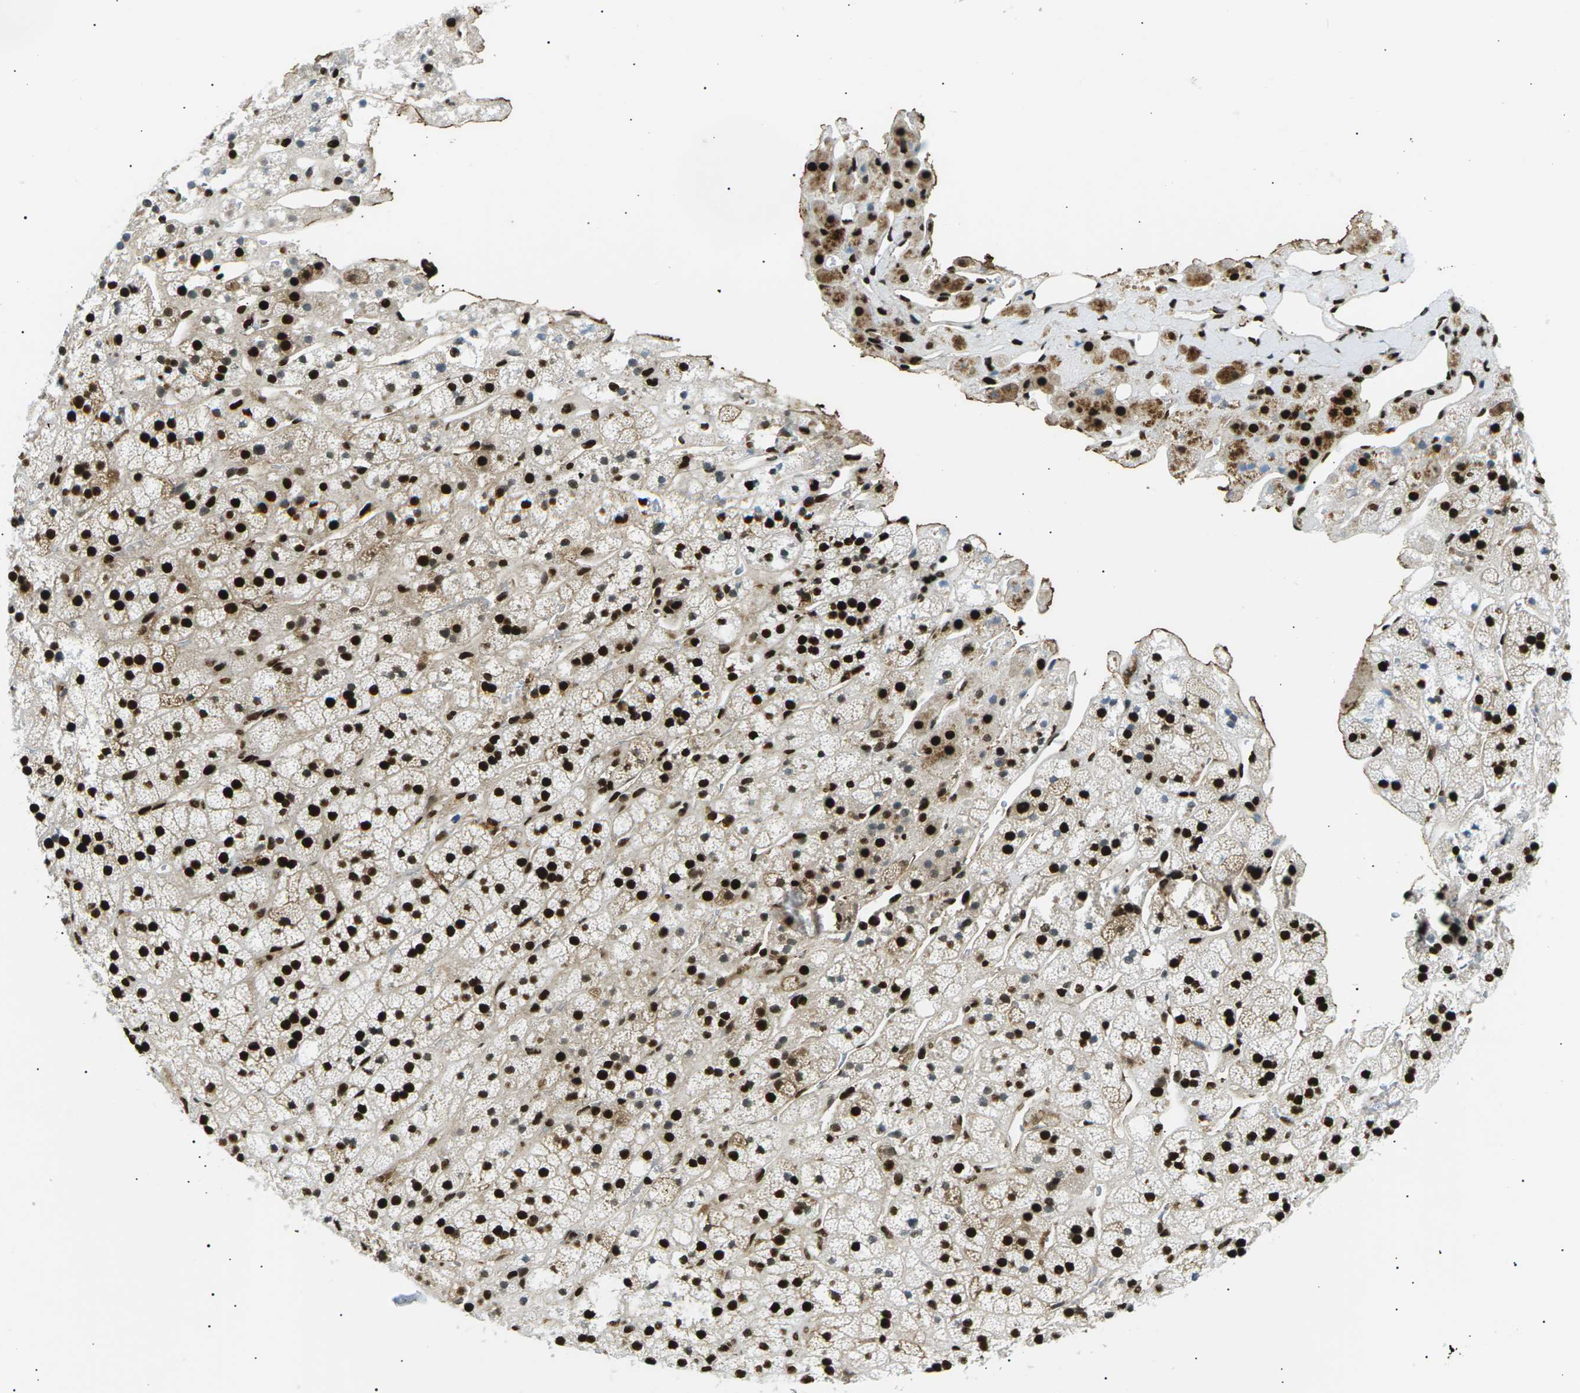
{"staining": {"intensity": "strong", "quantity": ">75%", "location": "nuclear"}, "tissue": "adrenal gland", "cell_type": "Glandular cells", "image_type": "normal", "snomed": [{"axis": "morphology", "description": "Normal tissue, NOS"}, {"axis": "topography", "description": "Adrenal gland"}], "caption": "Adrenal gland stained with IHC shows strong nuclear staining in about >75% of glandular cells.", "gene": "RPA2", "patient": {"sex": "male", "age": 56}}